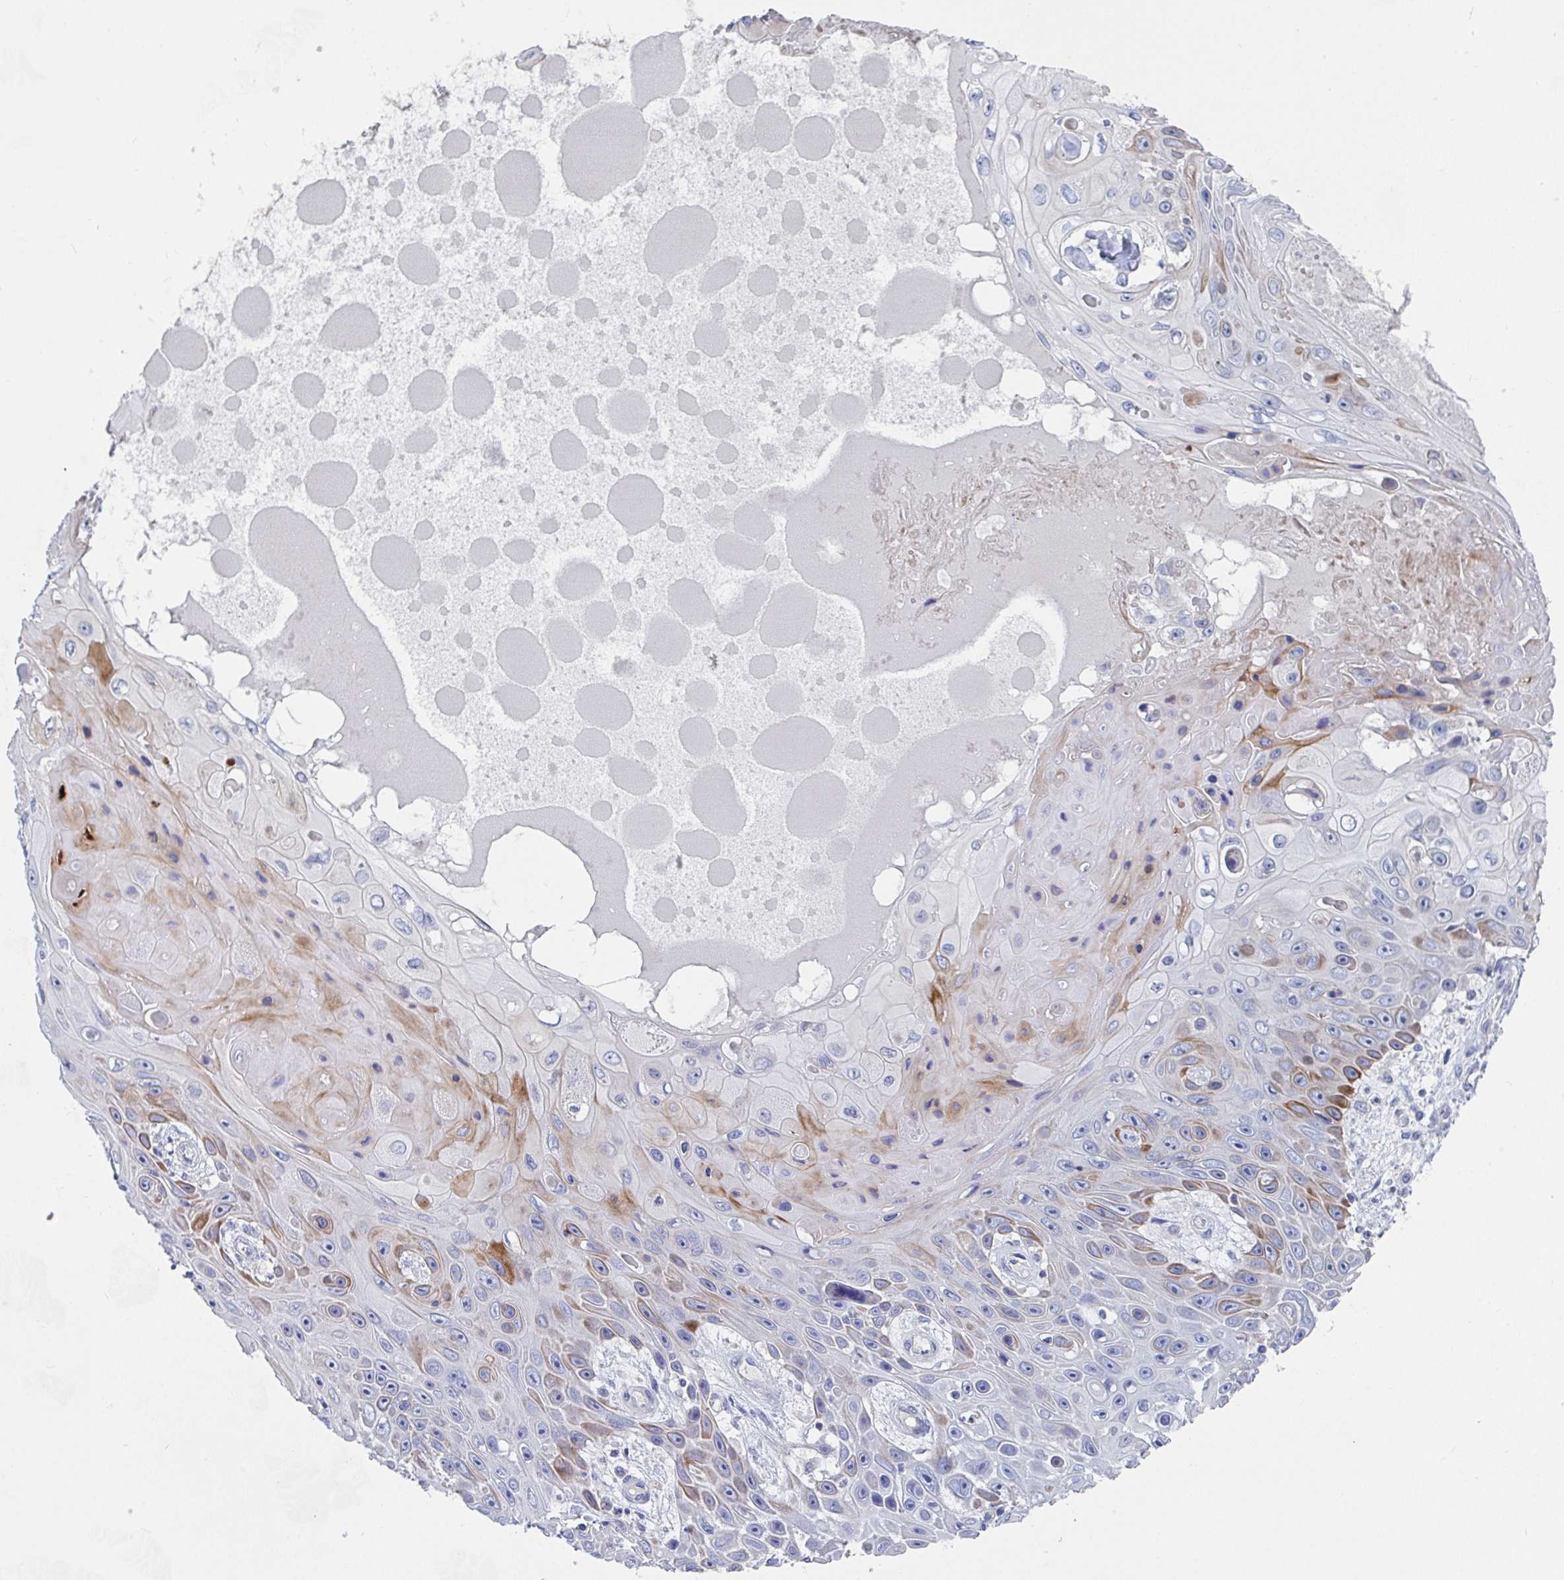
{"staining": {"intensity": "moderate", "quantity": "<25%", "location": "cytoplasmic/membranous"}, "tissue": "skin cancer", "cell_type": "Tumor cells", "image_type": "cancer", "snomed": [{"axis": "morphology", "description": "Squamous cell carcinoma, NOS"}, {"axis": "topography", "description": "Skin"}], "caption": "DAB immunohistochemical staining of human skin cancer demonstrates moderate cytoplasmic/membranous protein staining in about <25% of tumor cells.", "gene": "ZNF561", "patient": {"sex": "male", "age": 82}}